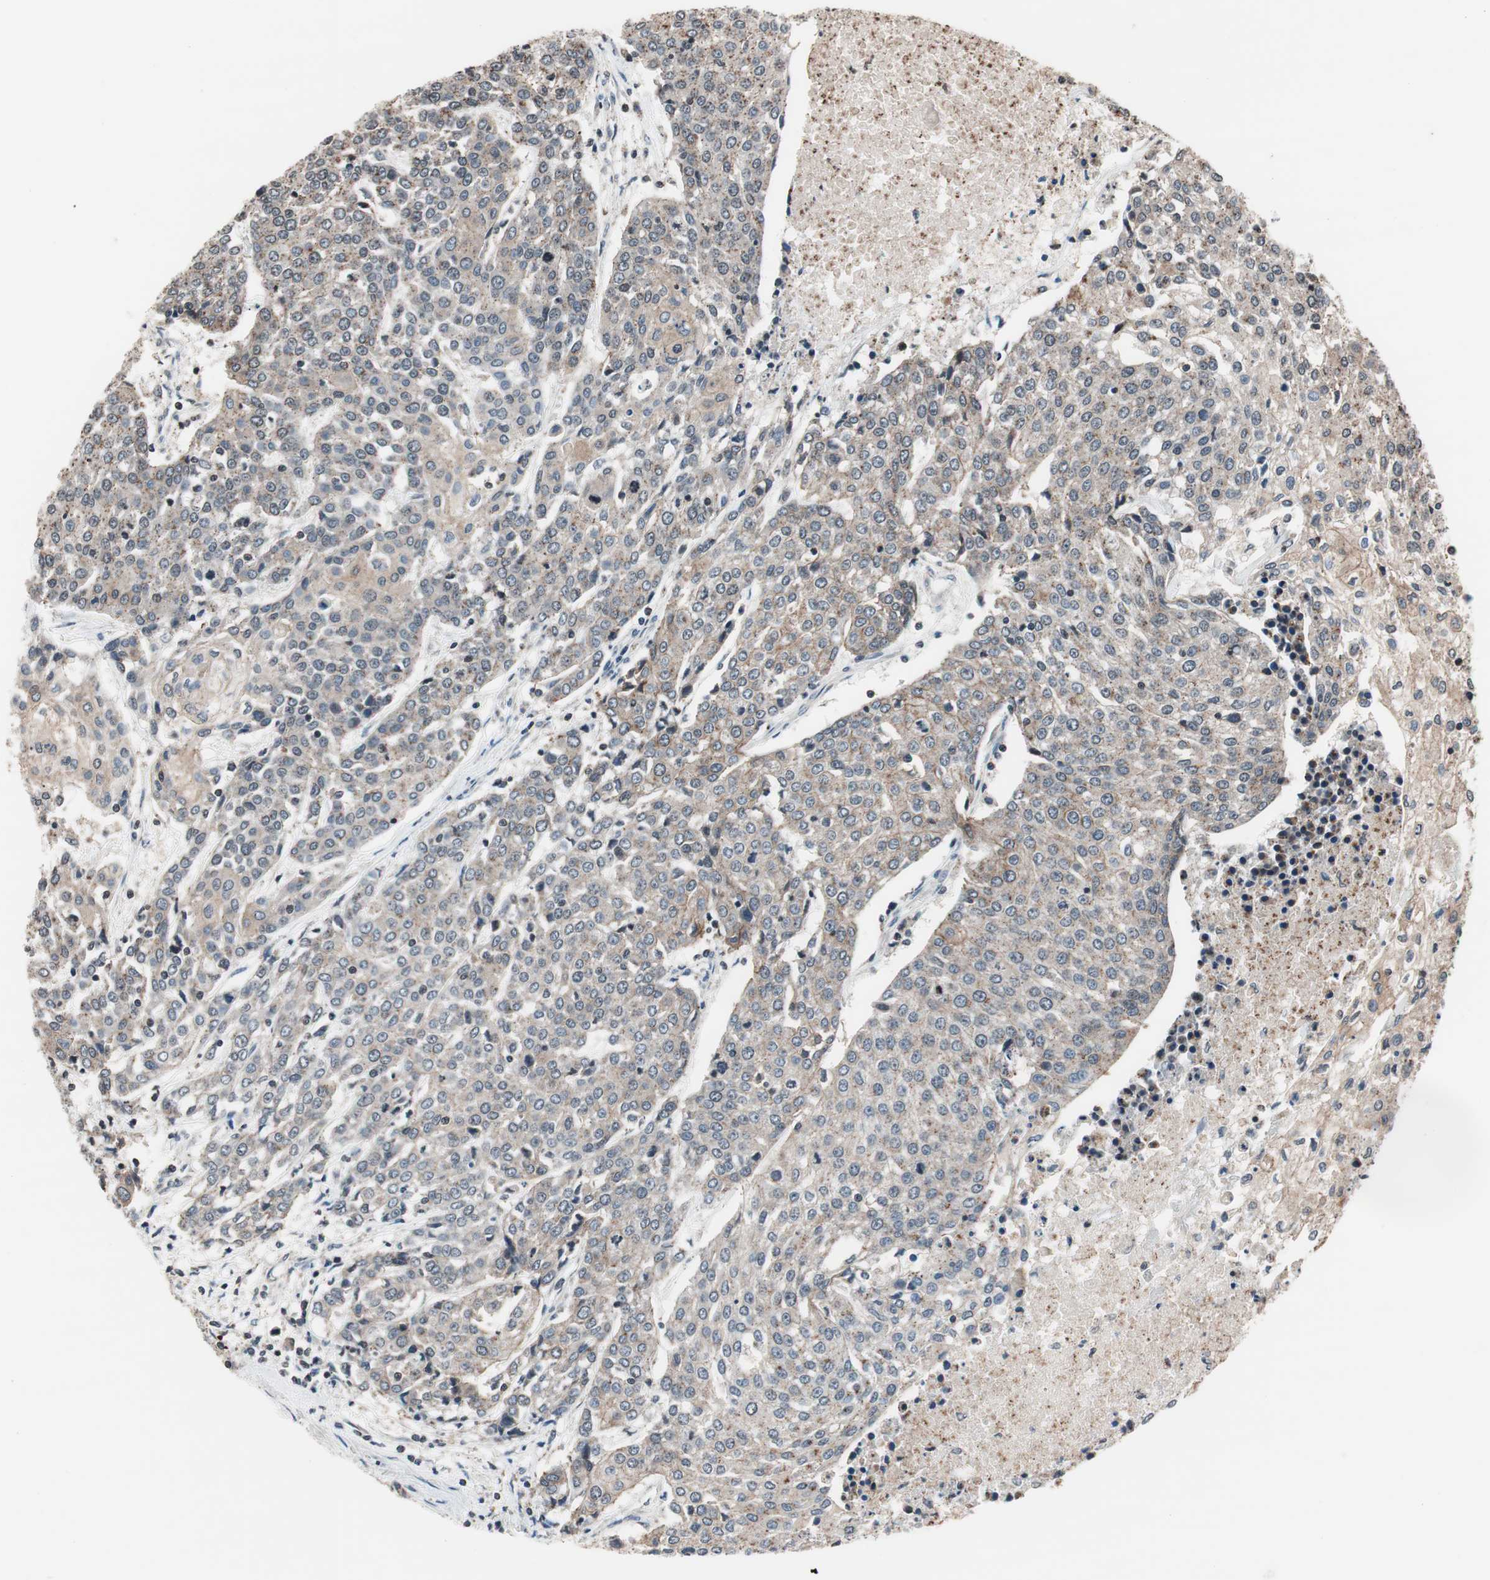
{"staining": {"intensity": "weak", "quantity": "<25%", "location": "cytoplasmic/membranous"}, "tissue": "urothelial cancer", "cell_type": "Tumor cells", "image_type": "cancer", "snomed": [{"axis": "morphology", "description": "Urothelial carcinoma, High grade"}, {"axis": "topography", "description": "Urinary bladder"}], "caption": "High magnification brightfield microscopy of urothelial cancer stained with DAB (brown) and counterstained with hematoxylin (blue): tumor cells show no significant expression. (Brightfield microscopy of DAB (3,3'-diaminobenzidine) immunohistochemistry (IHC) at high magnification).", "gene": "RFC1", "patient": {"sex": "female", "age": 85}}